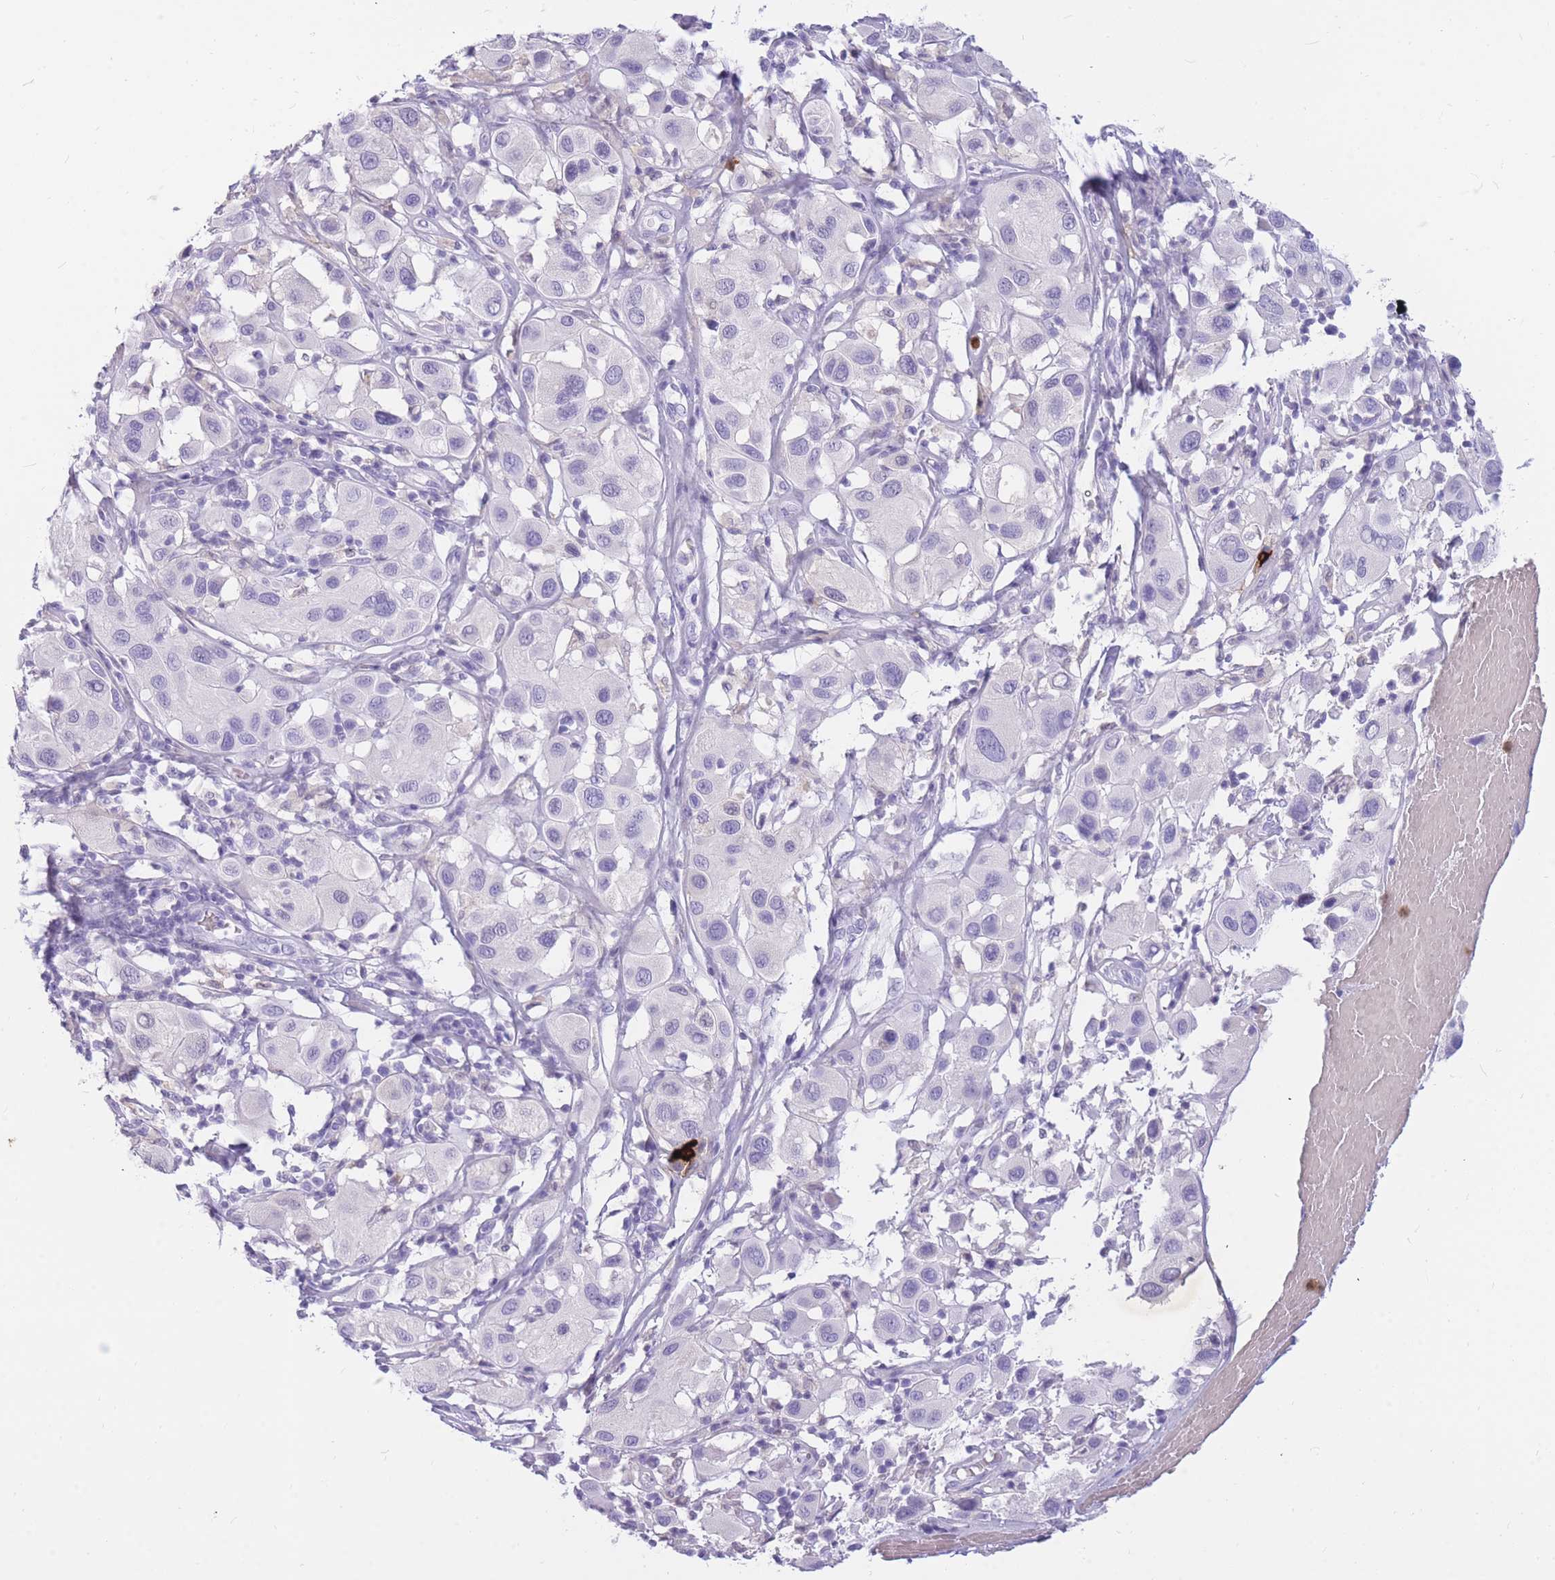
{"staining": {"intensity": "negative", "quantity": "none", "location": "none"}, "tissue": "melanoma", "cell_type": "Tumor cells", "image_type": "cancer", "snomed": [{"axis": "morphology", "description": "Malignant melanoma, Metastatic site"}, {"axis": "topography", "description": "Skin"}], "caption": "An image of malignant melanoma (metastatic site) stained for a protein displays no brown staining in tumor cells.", "gene": "TPSAB1", "patient": {"sex": "male", "age": 41}}